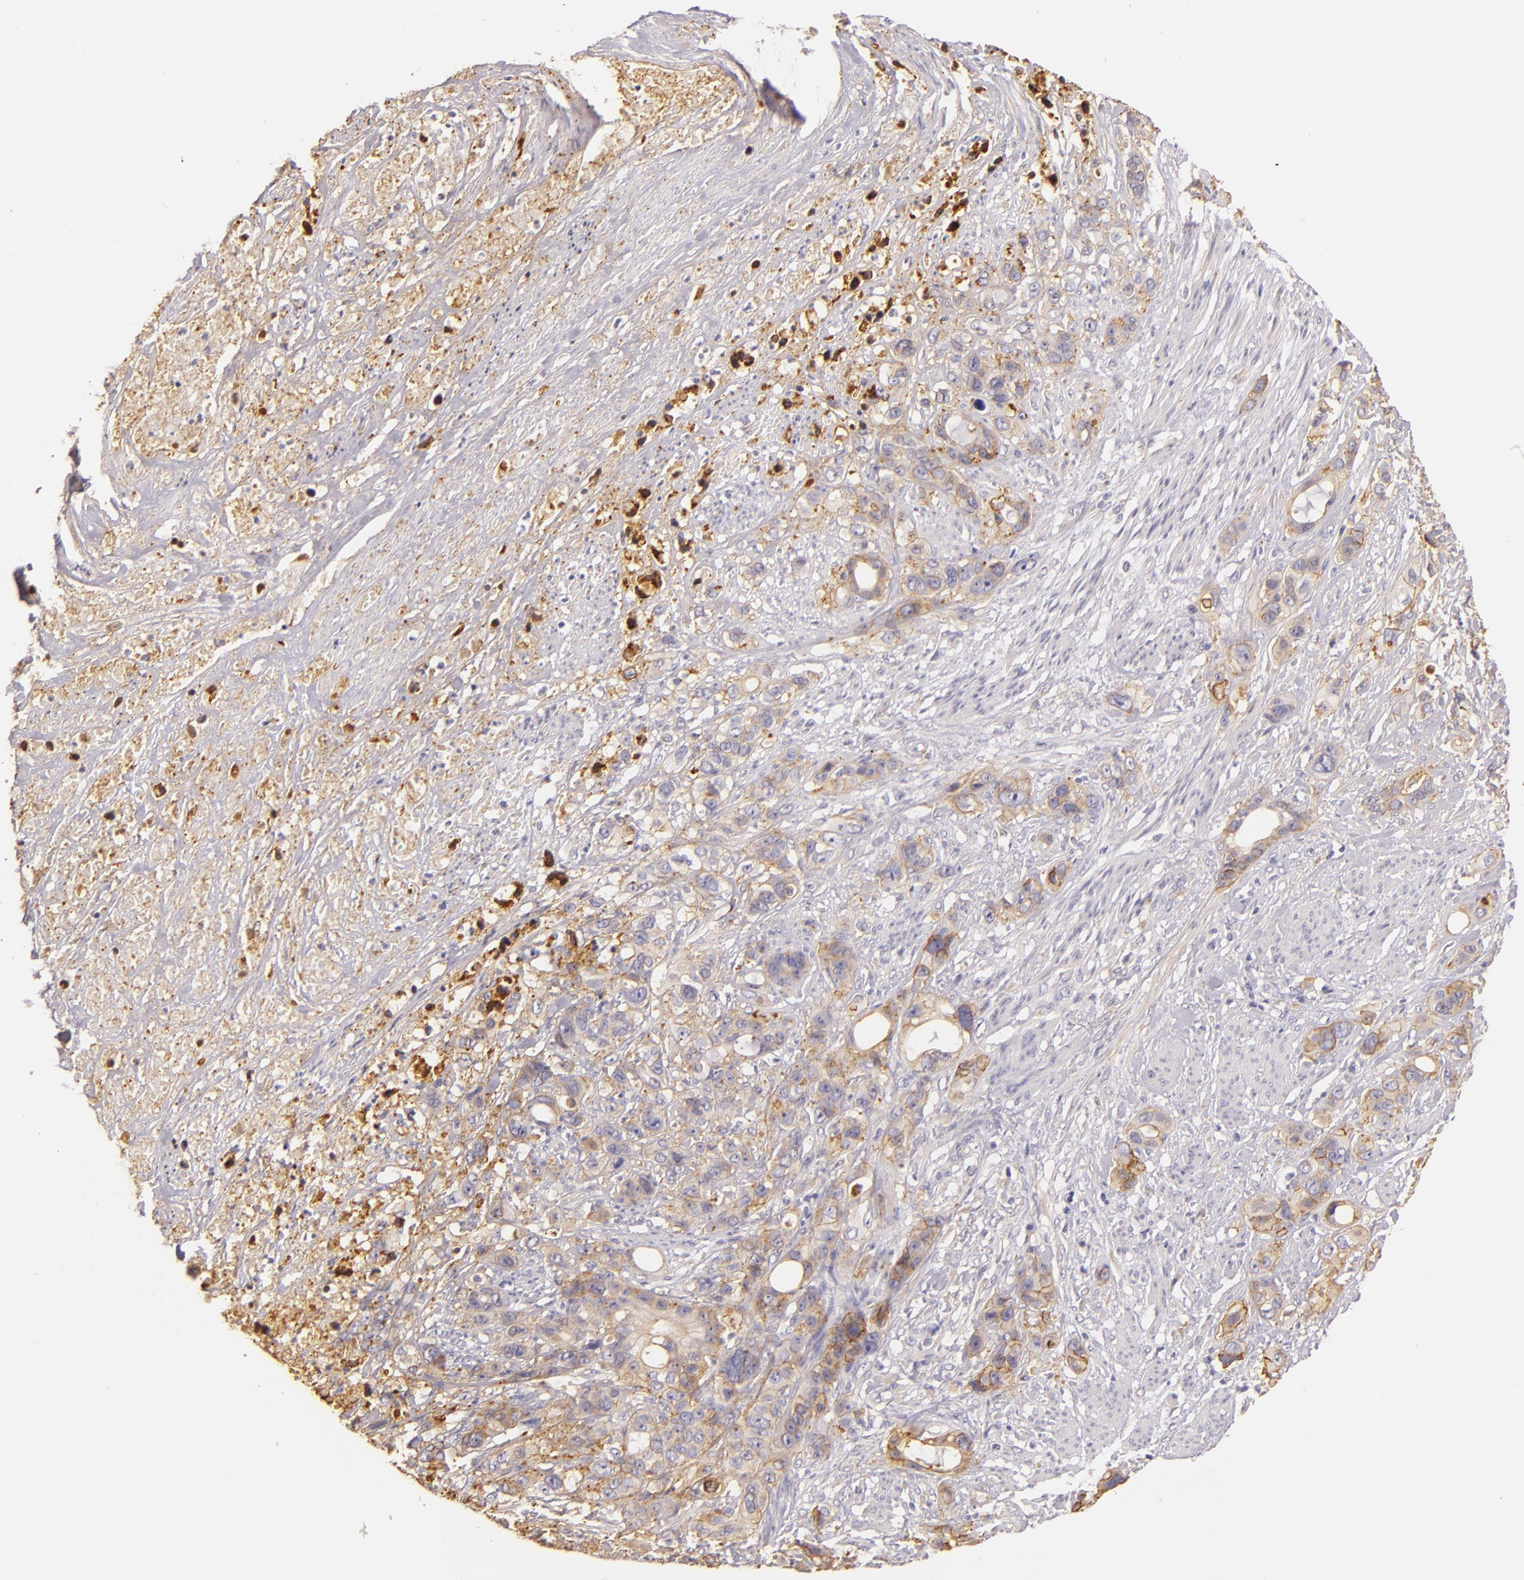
{"staining": {"intensity": "moderate", "quantity": "25%-75%", "location": "cytoplasmic/membranous"}, "tissue": "stomach cancer", "cell_type": "Tumor cells", "image_type": "cancer", "snomed": [{"axis": "morphology", "description": "Adenocarcinoma, NOS"}, {"axis": "topography", "description": "Stomach, upper"}], "caption": "Immunohistochemistry (IHC) staining of stomach cancer (adenocarcinoma), which shows medium levels of moderate cytoplasmic/membranous expression in approximately 25%-75% of tumor cells indicating moderate cytoplasmic/membranous protein staining. The staining was performed using DAB (brown) for protein detection and nuclei were counterstained in hematoxylin (blue).", "gene": "CTSF", "patient": {"sex": "male", "age": 47}}